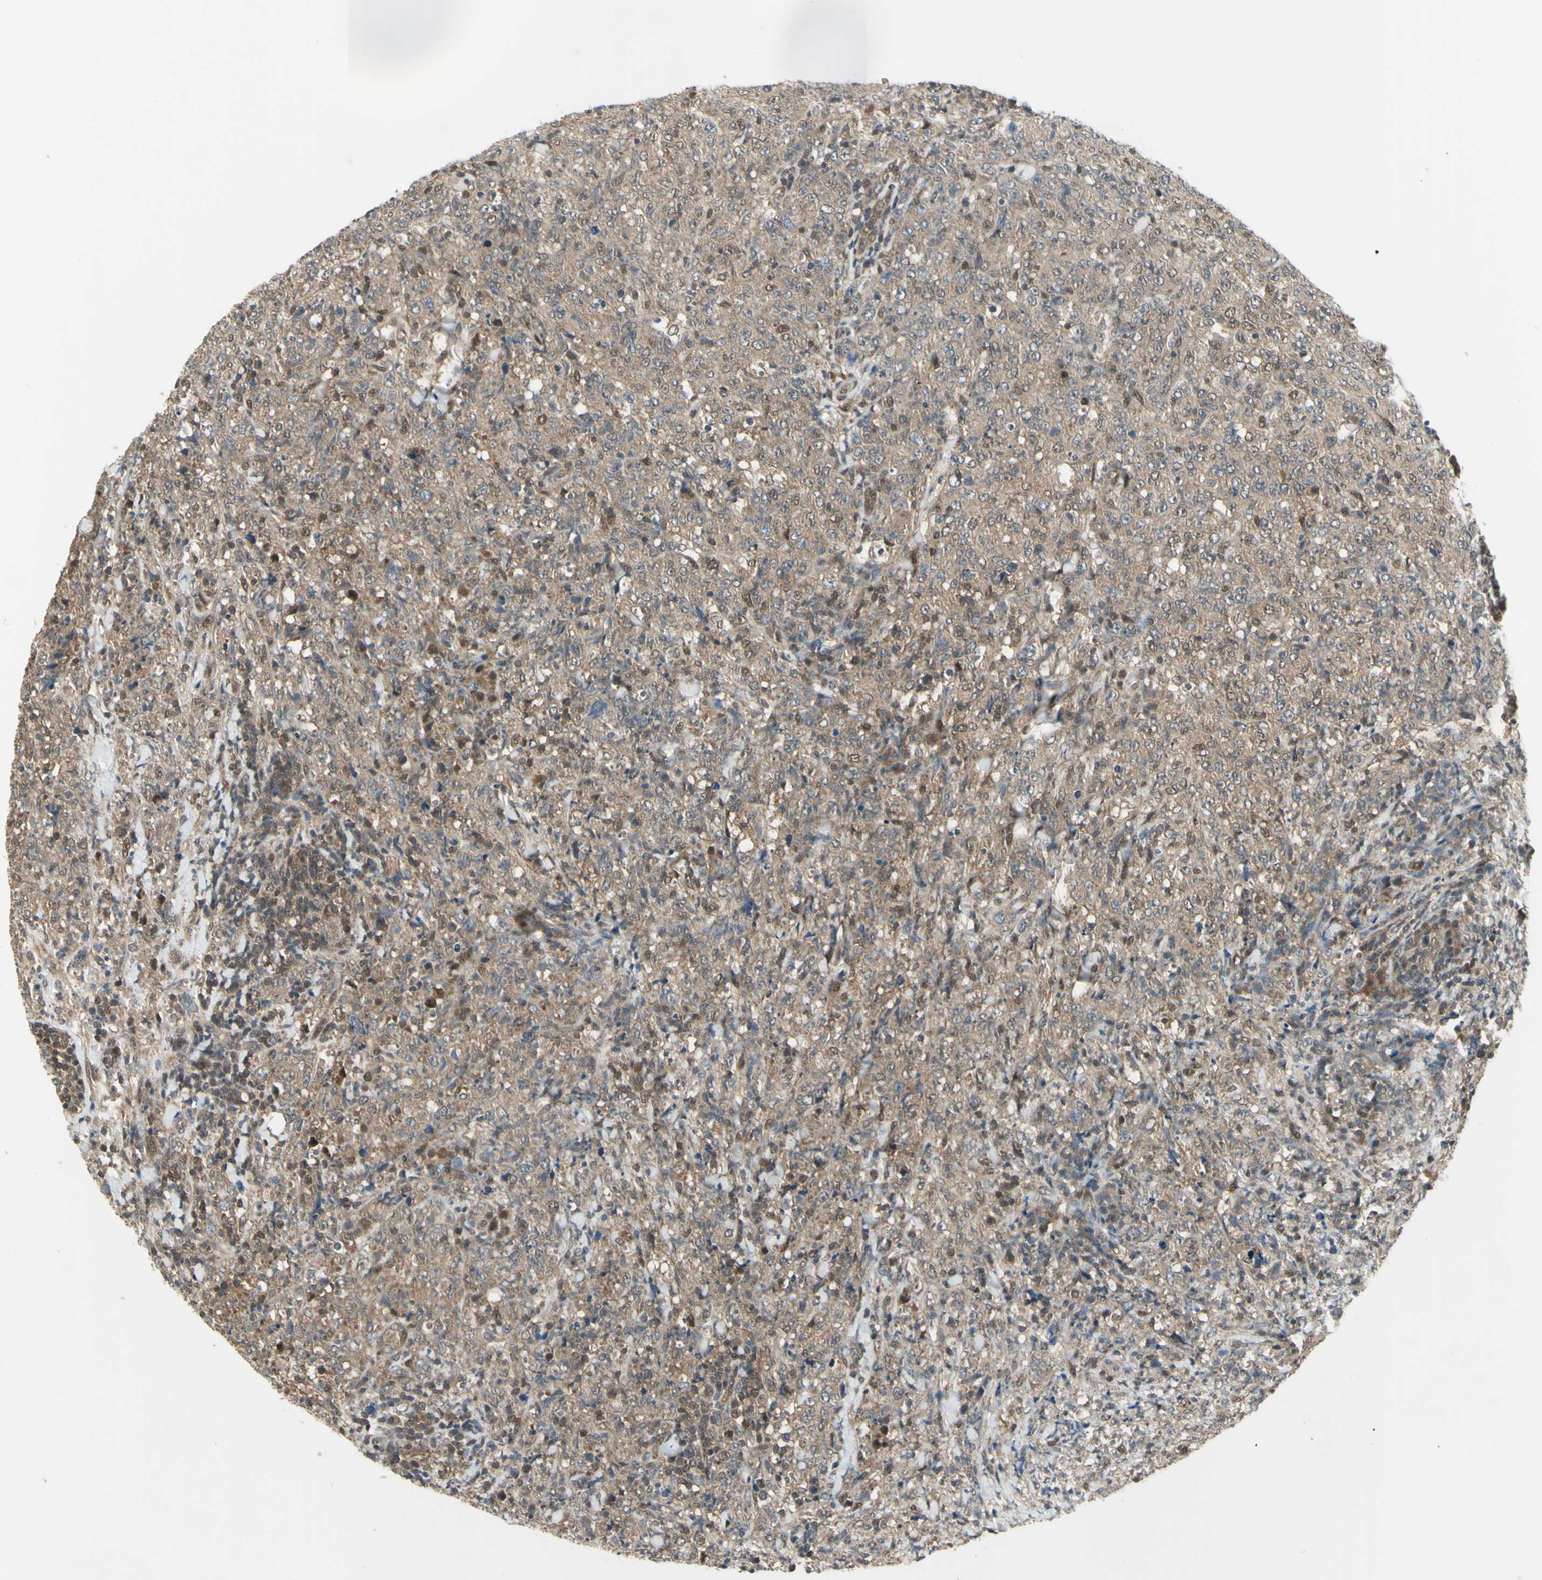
{"staining": {"intensity": "weak", "quantity": ">75%", "location": "cytoplasmic/membranous"}, "tissue": "lymphoma", "cell_type": "Tumor cells", "image_type": "cancer", "snomed": [{"axis": "morphology", "description": "Malignant lymphoma, non-Hodgkin's type, High grade"}, {"axis": "topography", "description": "Tonsil"}], "caption": "IHC image of human high-grade malignant lymphoma, non-Hodgkin's type stained for a protein (brown), which displays low levels of weak cytoplasmic/membranous positivity in about >75% of tumor cells.", "gene": "PSMD5", "patient": {"sex": "female", "age": 36}}